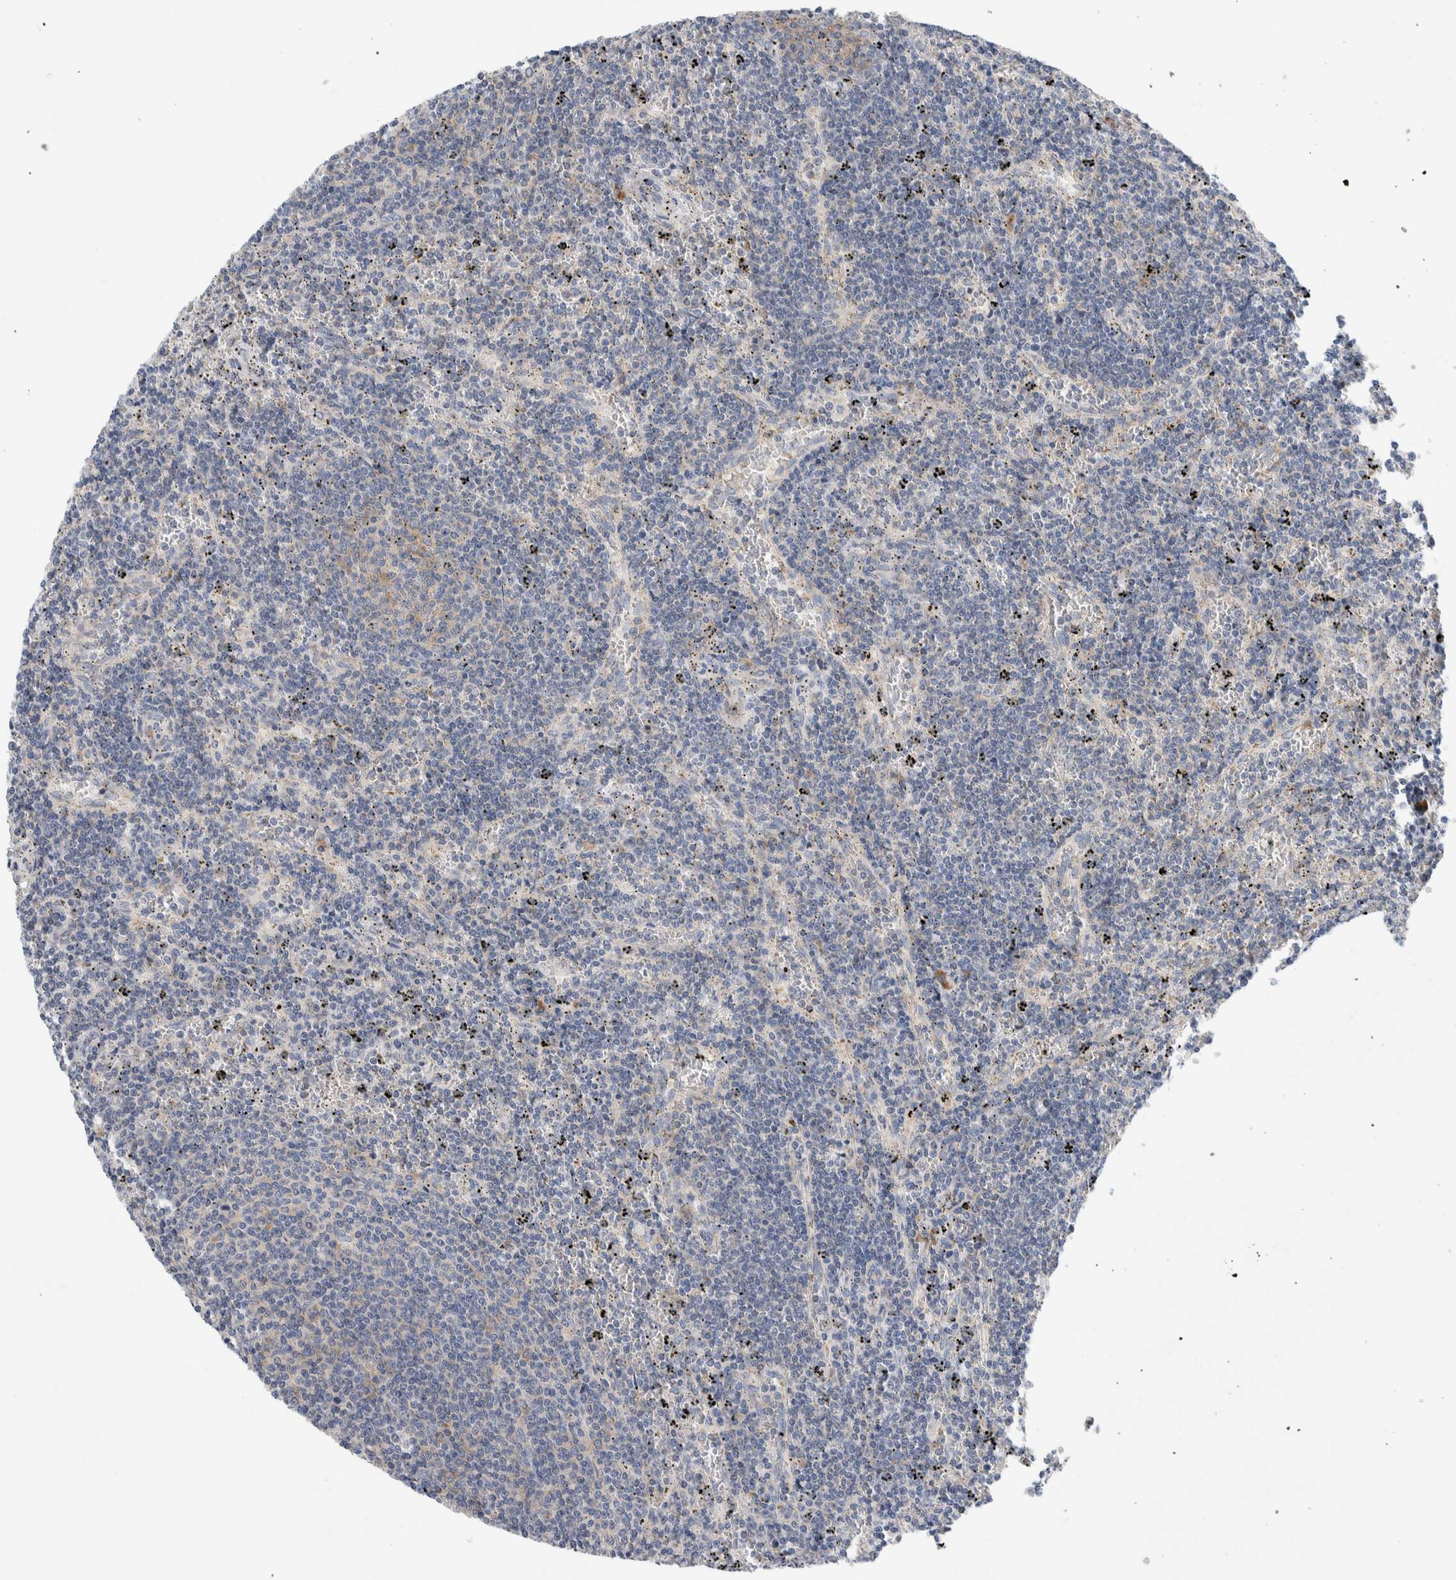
{"staining": {"intensity": "negative", "quantity": "none", "location": "none"}, "tissue": "lymphoma", "cell_type": "Tumor cells", "image_type": "cancer", "snomed": [{"axis": "morphology", "description": "Malignant lymphoma, non-Hodgkin's type, Low grade"}, {"axis": "topography", "description": "Spleen"}], "caption": "Immunohistochemistry (IHC) photomicrograph of human lymphoma stained for a protein (brown), which demonstrates no staining in tumor cells.", "gene": "RACK1", "patient": {"sex": "female", "age": 50}}